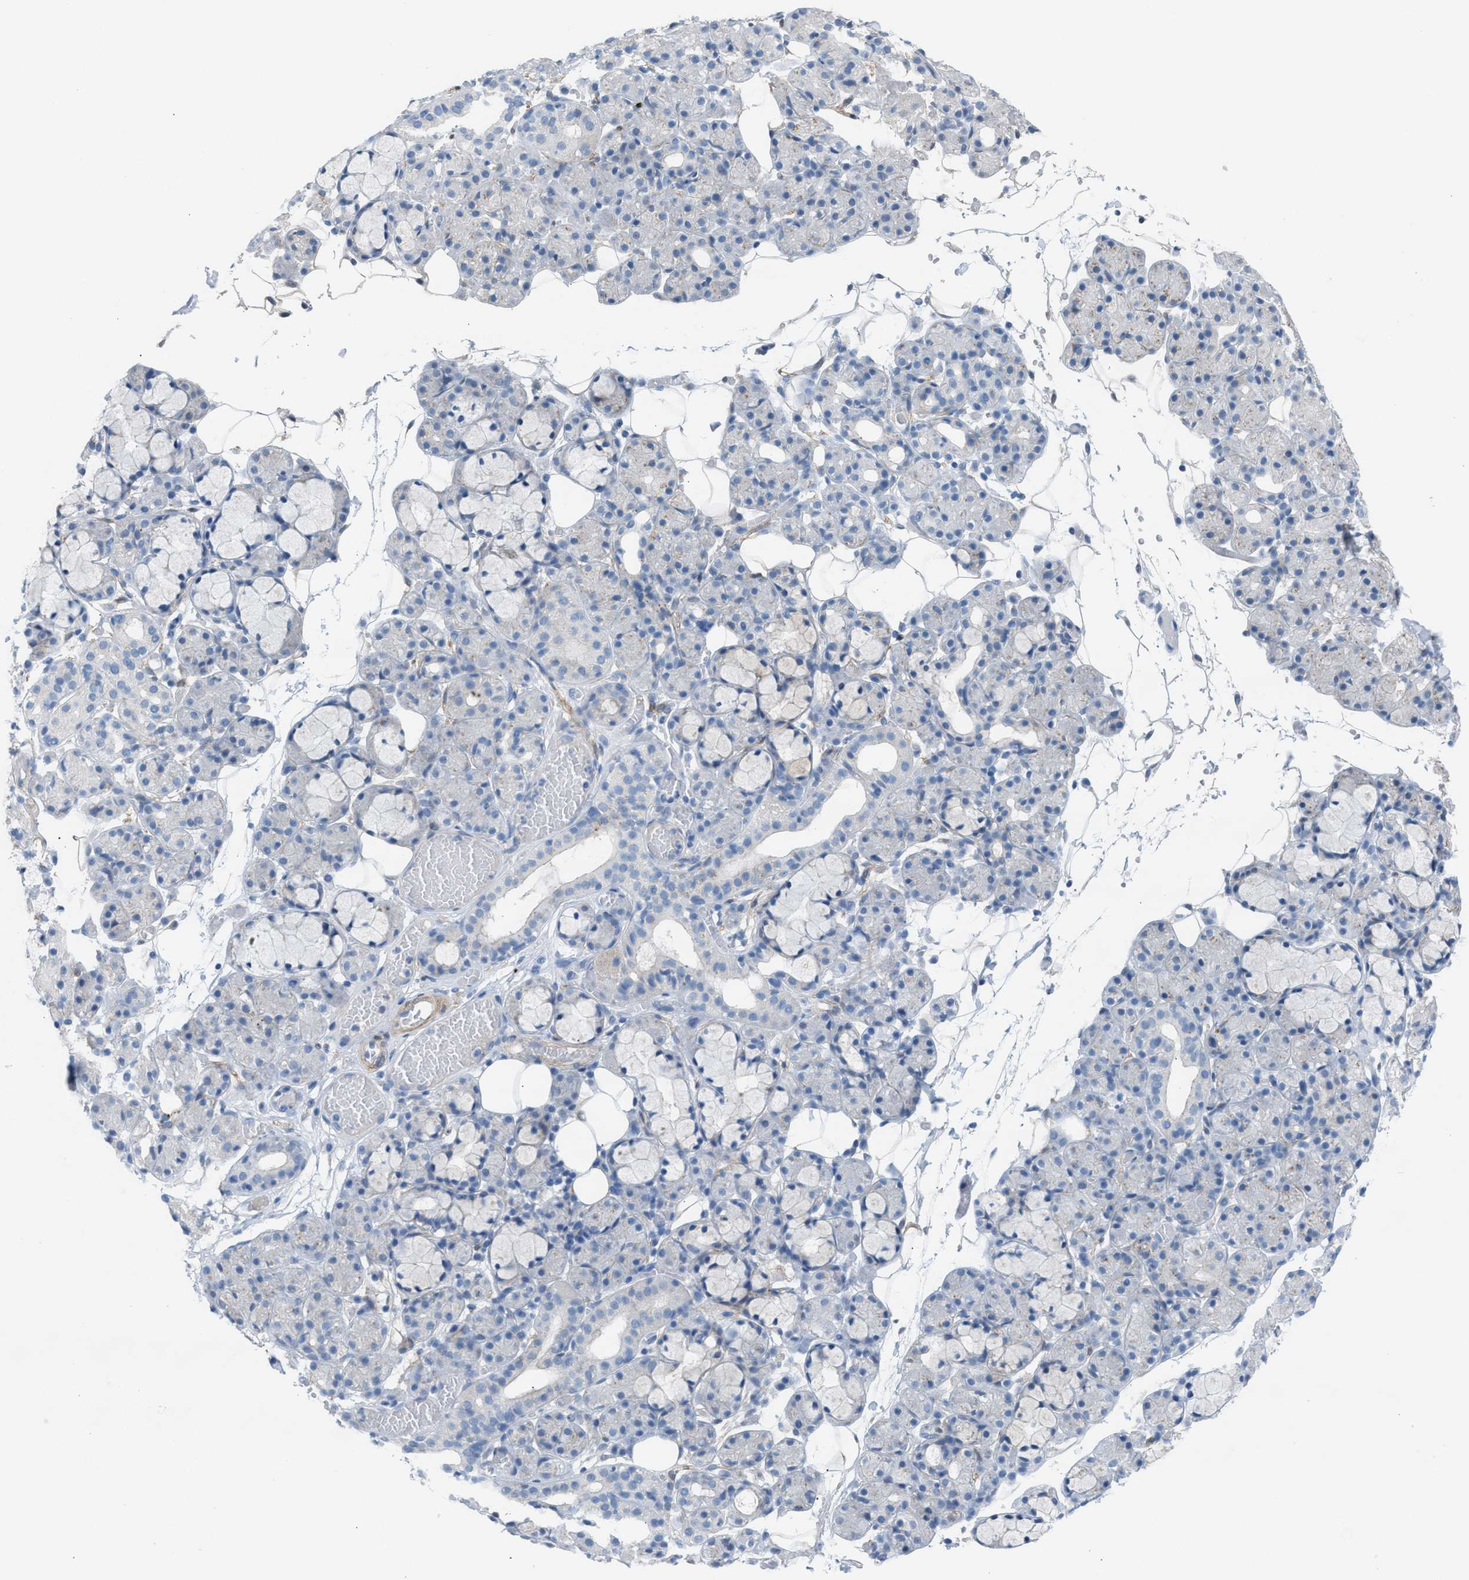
{"staining": {"intensity": "negative", "quantity": "none", "location": "none"}, "tissue": "salivary gland", "cell_type": "Glandular cells", "image_type": "normal", "snomed": [{"axis": "morphology", "description": "Normal tissue, NOS"}, {"axis": "topography", "description": "Salivary gland"}], "caption": "The photomicrograph shows no staining of glandular cells in unremarkable salivary gland.", "gene": "ASPA", "patient": {"sex": "male", "age": 63}}